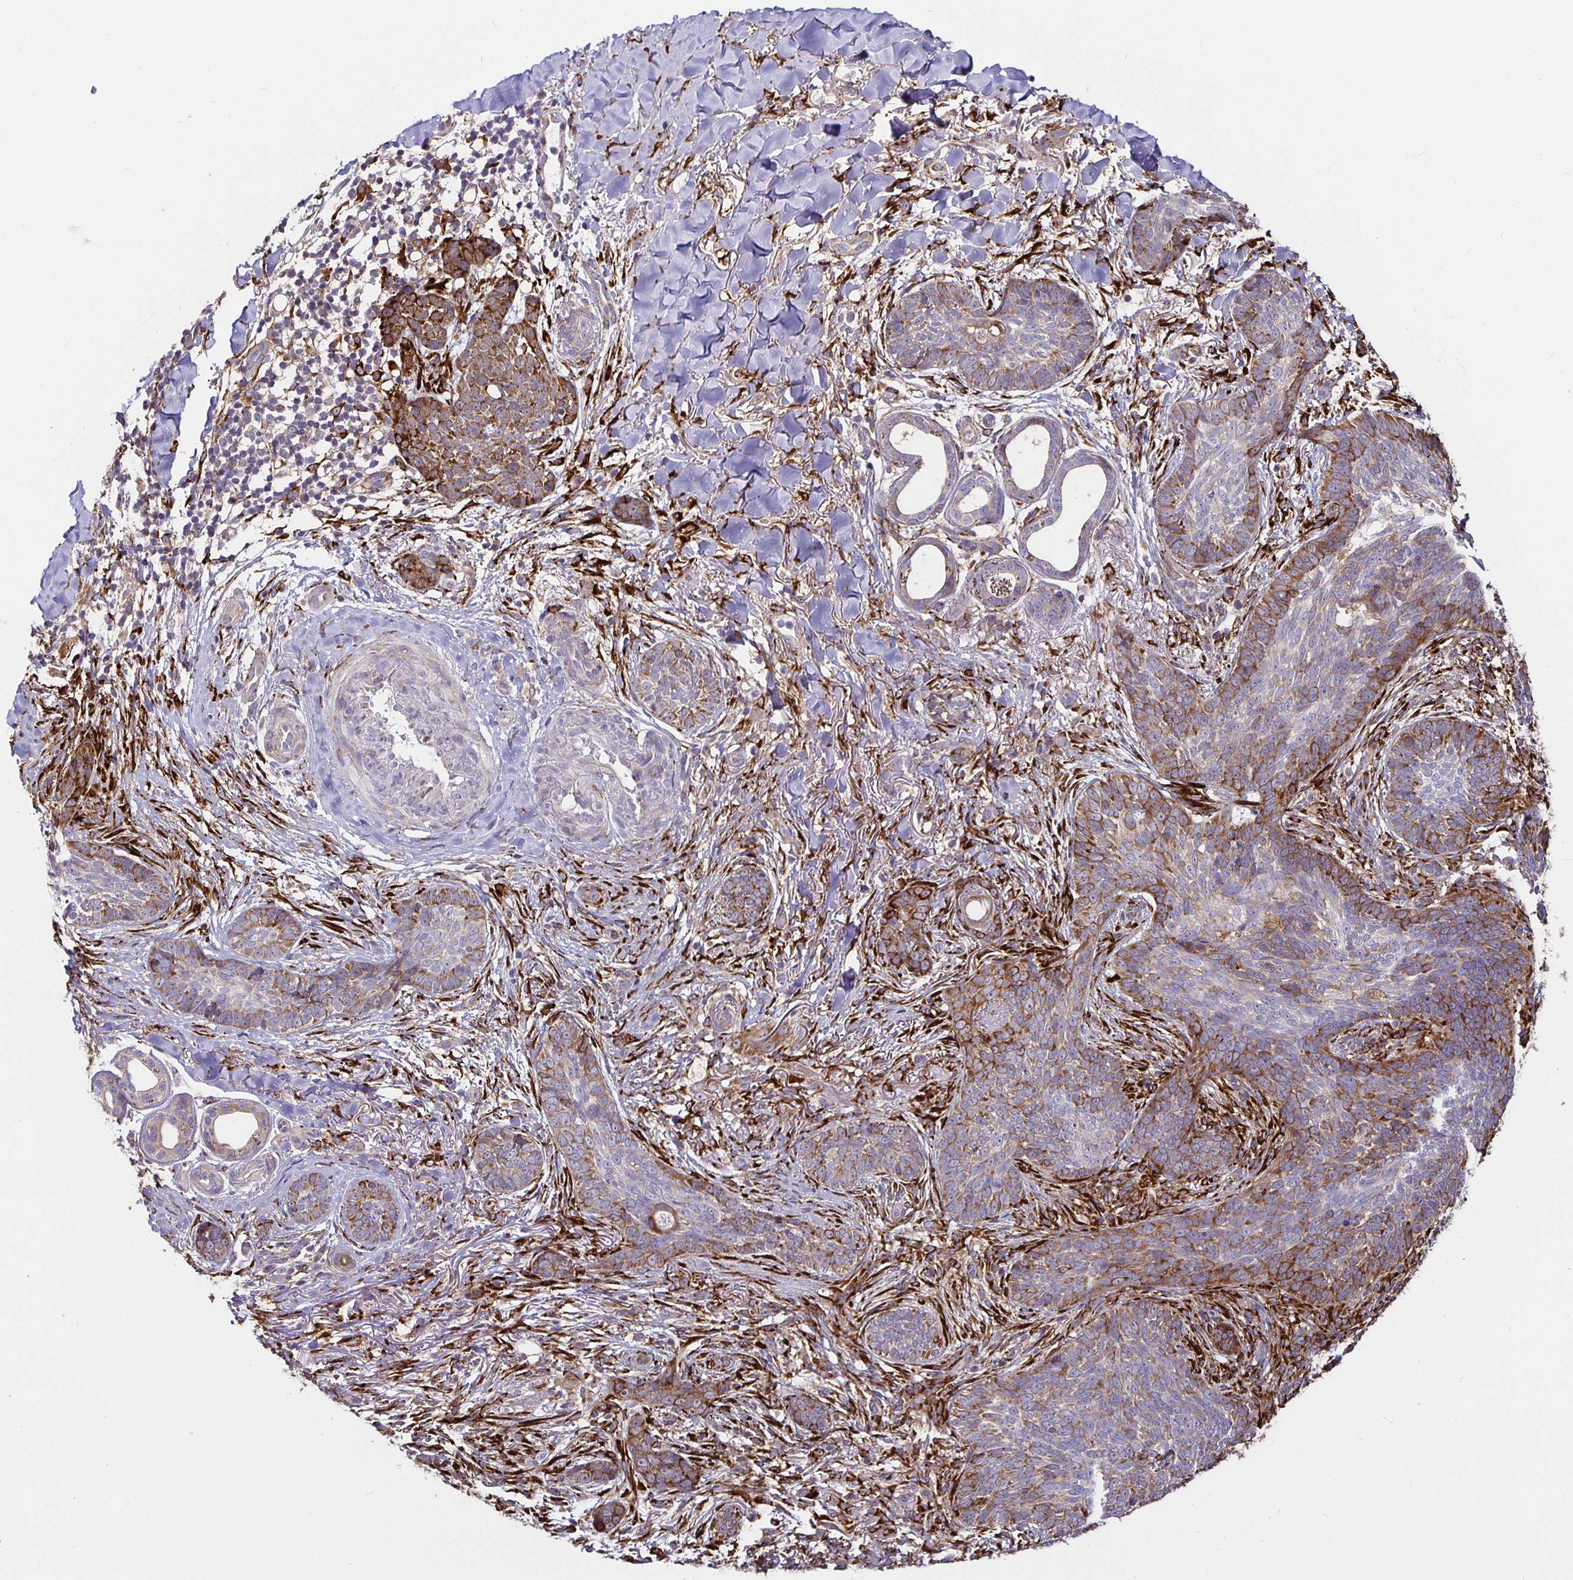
{"staining": {"intensity": "moderate", "quantity": "25%-75%", "location": "cytoplasmic/membranous"}, "tissue": "skin cancer", "cell_type": "Tumor cells", "image_type": "cancer", "snomed": [{"axis": "morphology", "description": "Basal cell carcinoma"}, {"axis": "topography", "description": "Skin"}, {"axis": "topography", "description": "Skin of face"}], "caption": "There is medium levels of moderate cytoplasmic/membranous positivity in tumor cells of basal cell carcinoma (skin), as demonstrated by immunohistochemical staining (brown color).", "gene": "P4HA2", "patient": {"sex": "male", "age": 88}}